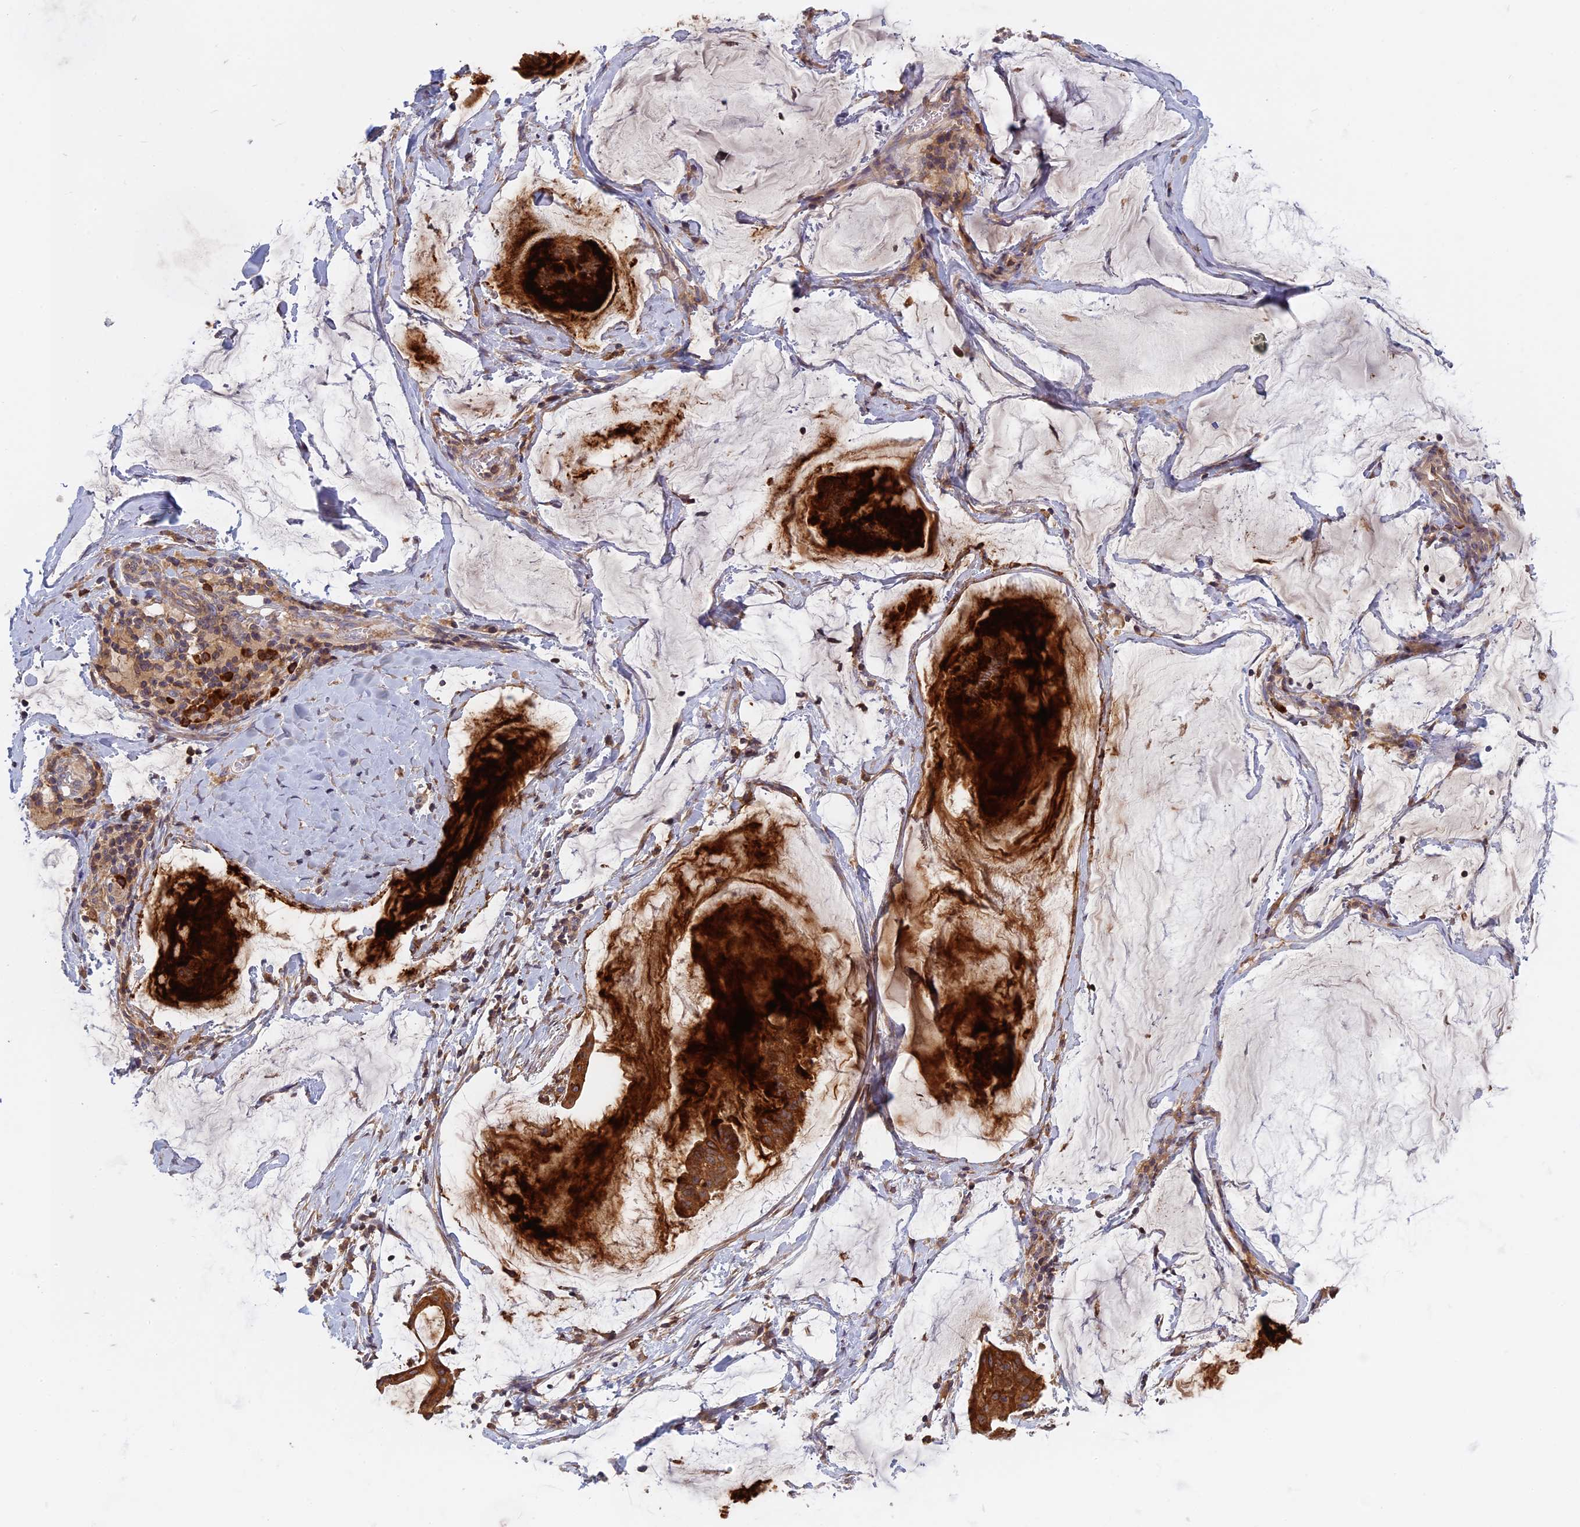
{"staining": {"intensity": "strong", "quantity": ">75%", "location": "cytoplasmic/membranous"}, "tissue": "ovarian cancer", "cell_type": "Tumor cells", "image_type": "cancer", "snomed": [{"axis": "morphology", "description": "Cystadenocarcinoma, mucinous, NOS"}, {"axis": "topography", "description": "Ovary"}], "caption": "This micrograph demonstrates immunohistochemistry (IHC) staining of ovarian cancer, with high strong cytoplasmic/membranous expression in about >75% of tumor cells.", "gene": "TMEM208", "patient": {"sex": "female", "age": 73}}